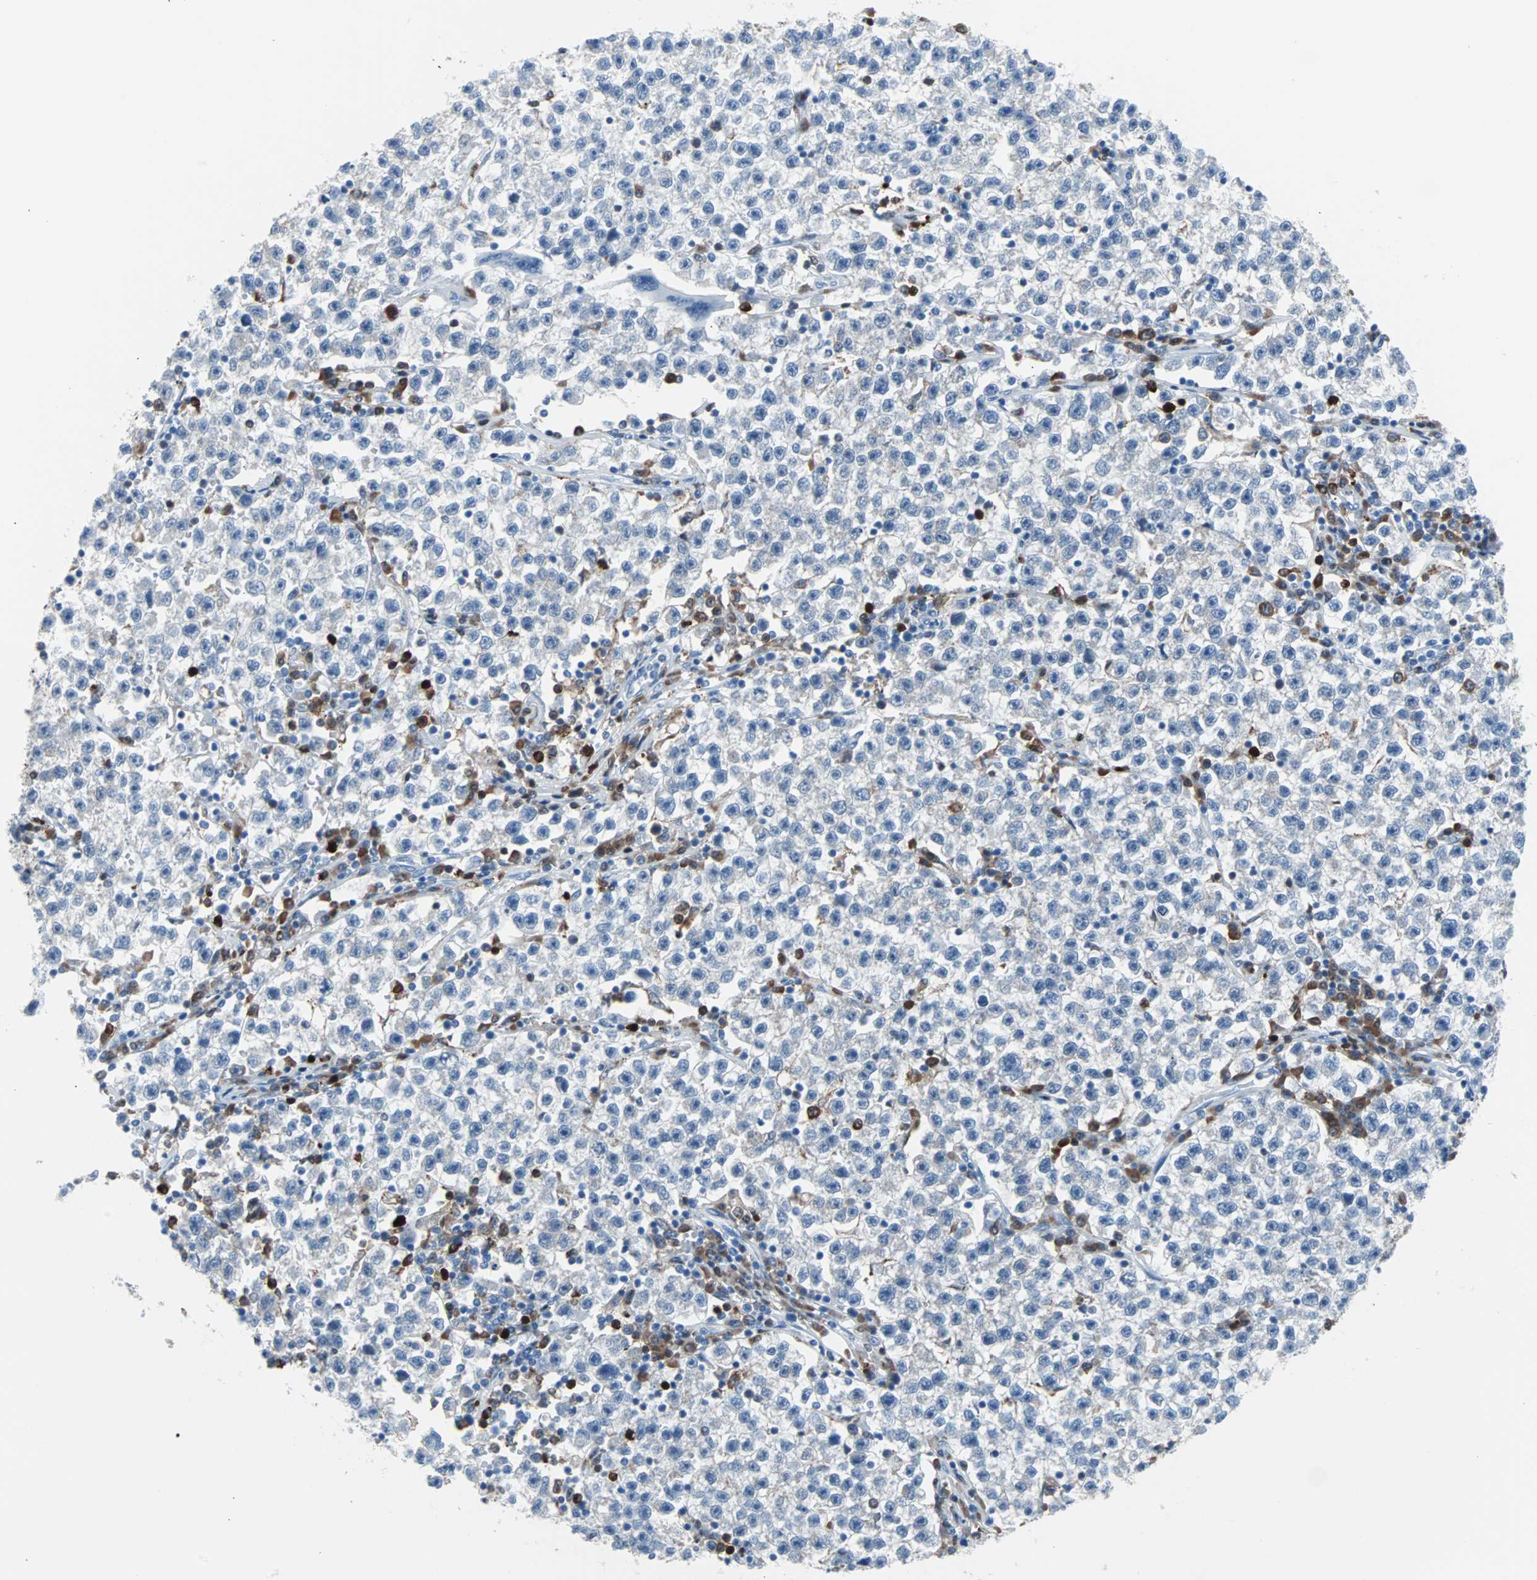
{"staining": {"intensity": "negative", "quantity": "none", "location": "none"}, "tissue": "testis cancer", "cell_type": "Tumor cells", "image_type": "cancer", "snomed": [{"axis": "morphology", "description": "Seminoma, NOS"}, {"axis": "topography", "description": "Testis"}], "caption": "An image of testis cancer stained for a protein reveals no brown staining in tumor cells.", "gene": "SYK", "patient": {"sex": "male", "age": 22}}